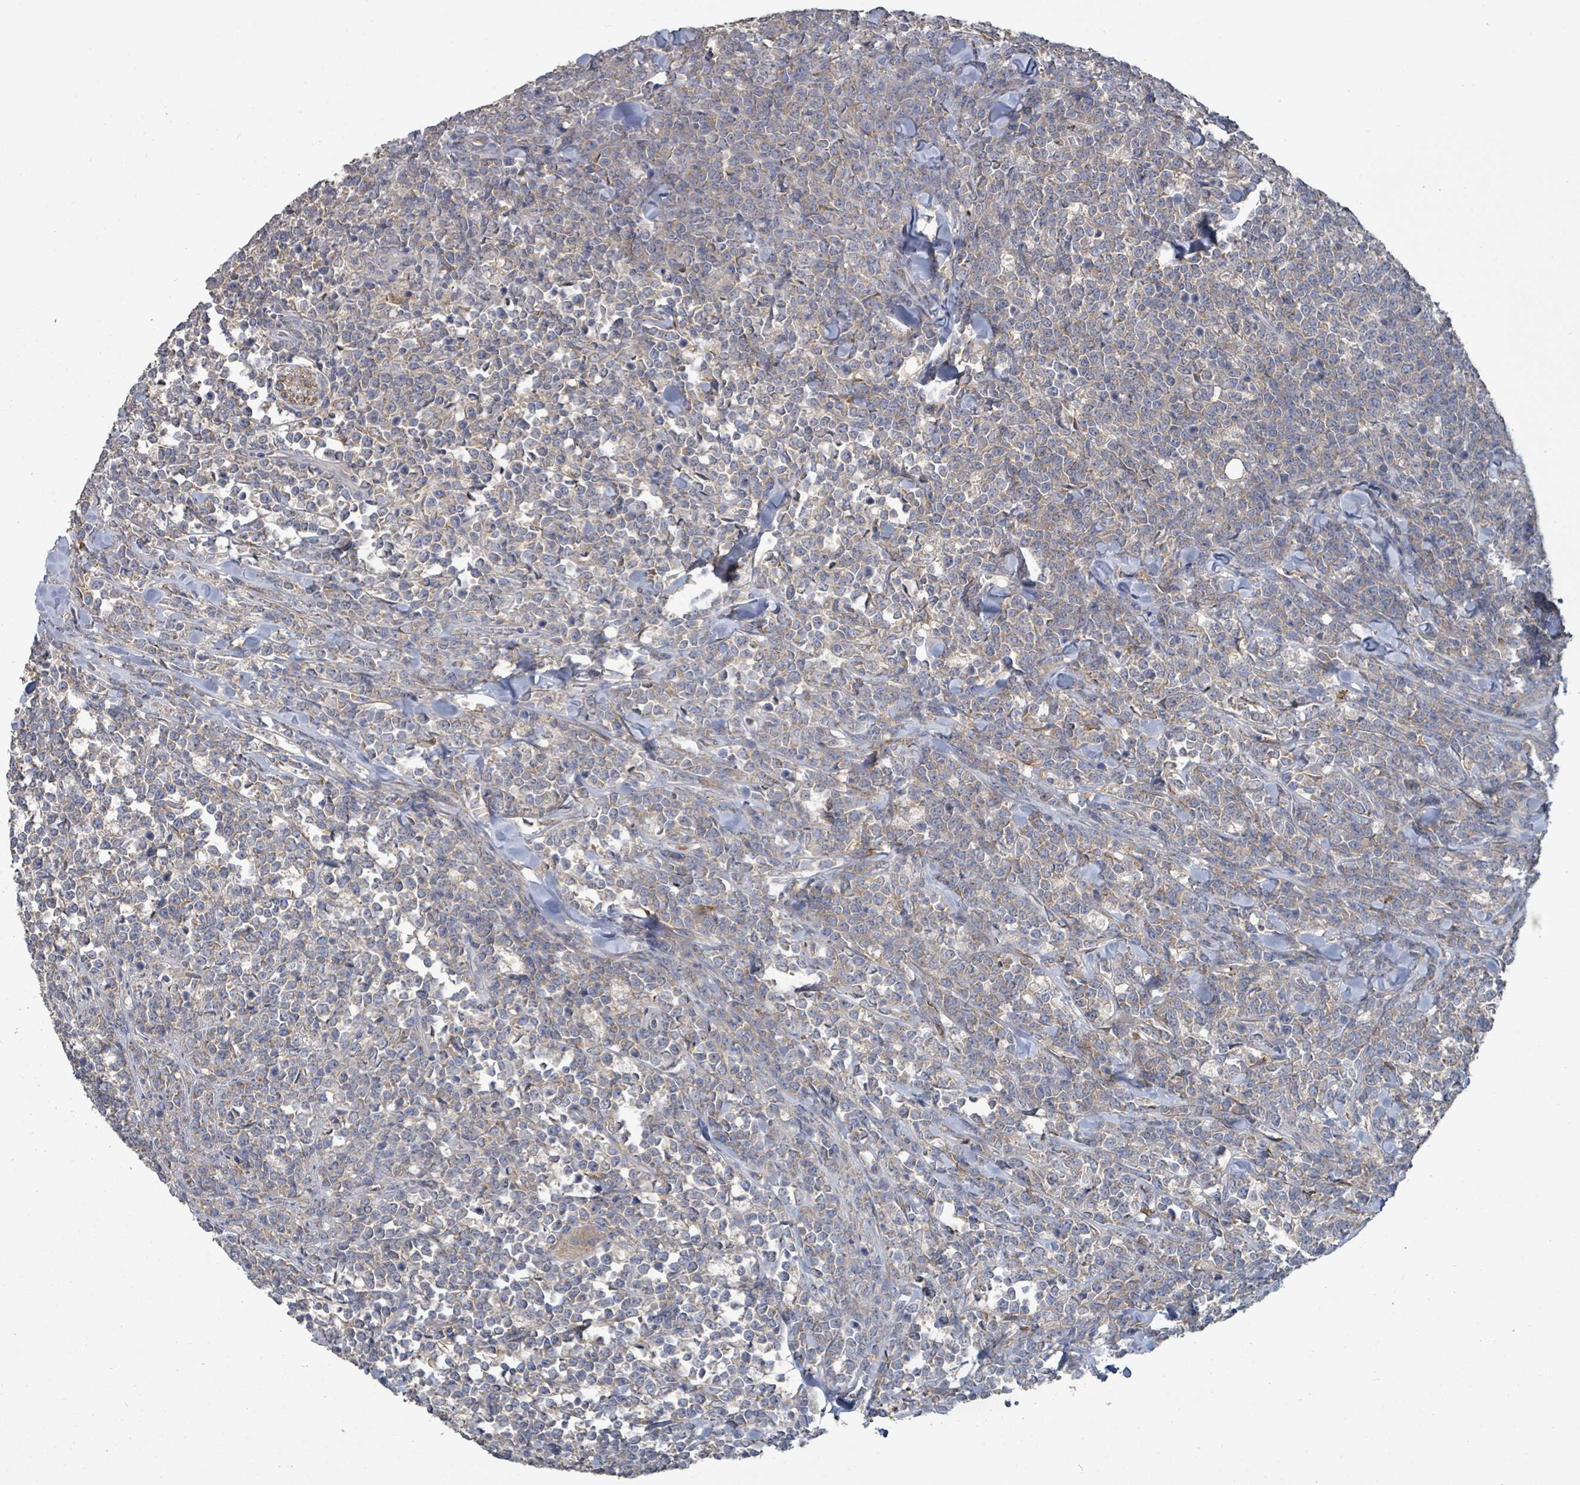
{"staining": {"intensity": "negative", "quantity": "none", "location": "none"}, "tissue": "lymphoma", "cell_type": "Tumor cells", "image_type": "cancer", "snomed": [{"axis": "morphology", "description": "Malignant lymphoma, non-Hodgkin's type, High grade"}, {"axis": "topography", "description": "Small intestine"}], "caption": "Protein analysis of high-grade malignant lymphoma, non-Hodgkin's type reveals no significant staining in tumor cells.", "gene": "SLC9A7", "patient": {"sex": "male", "age": 8}}